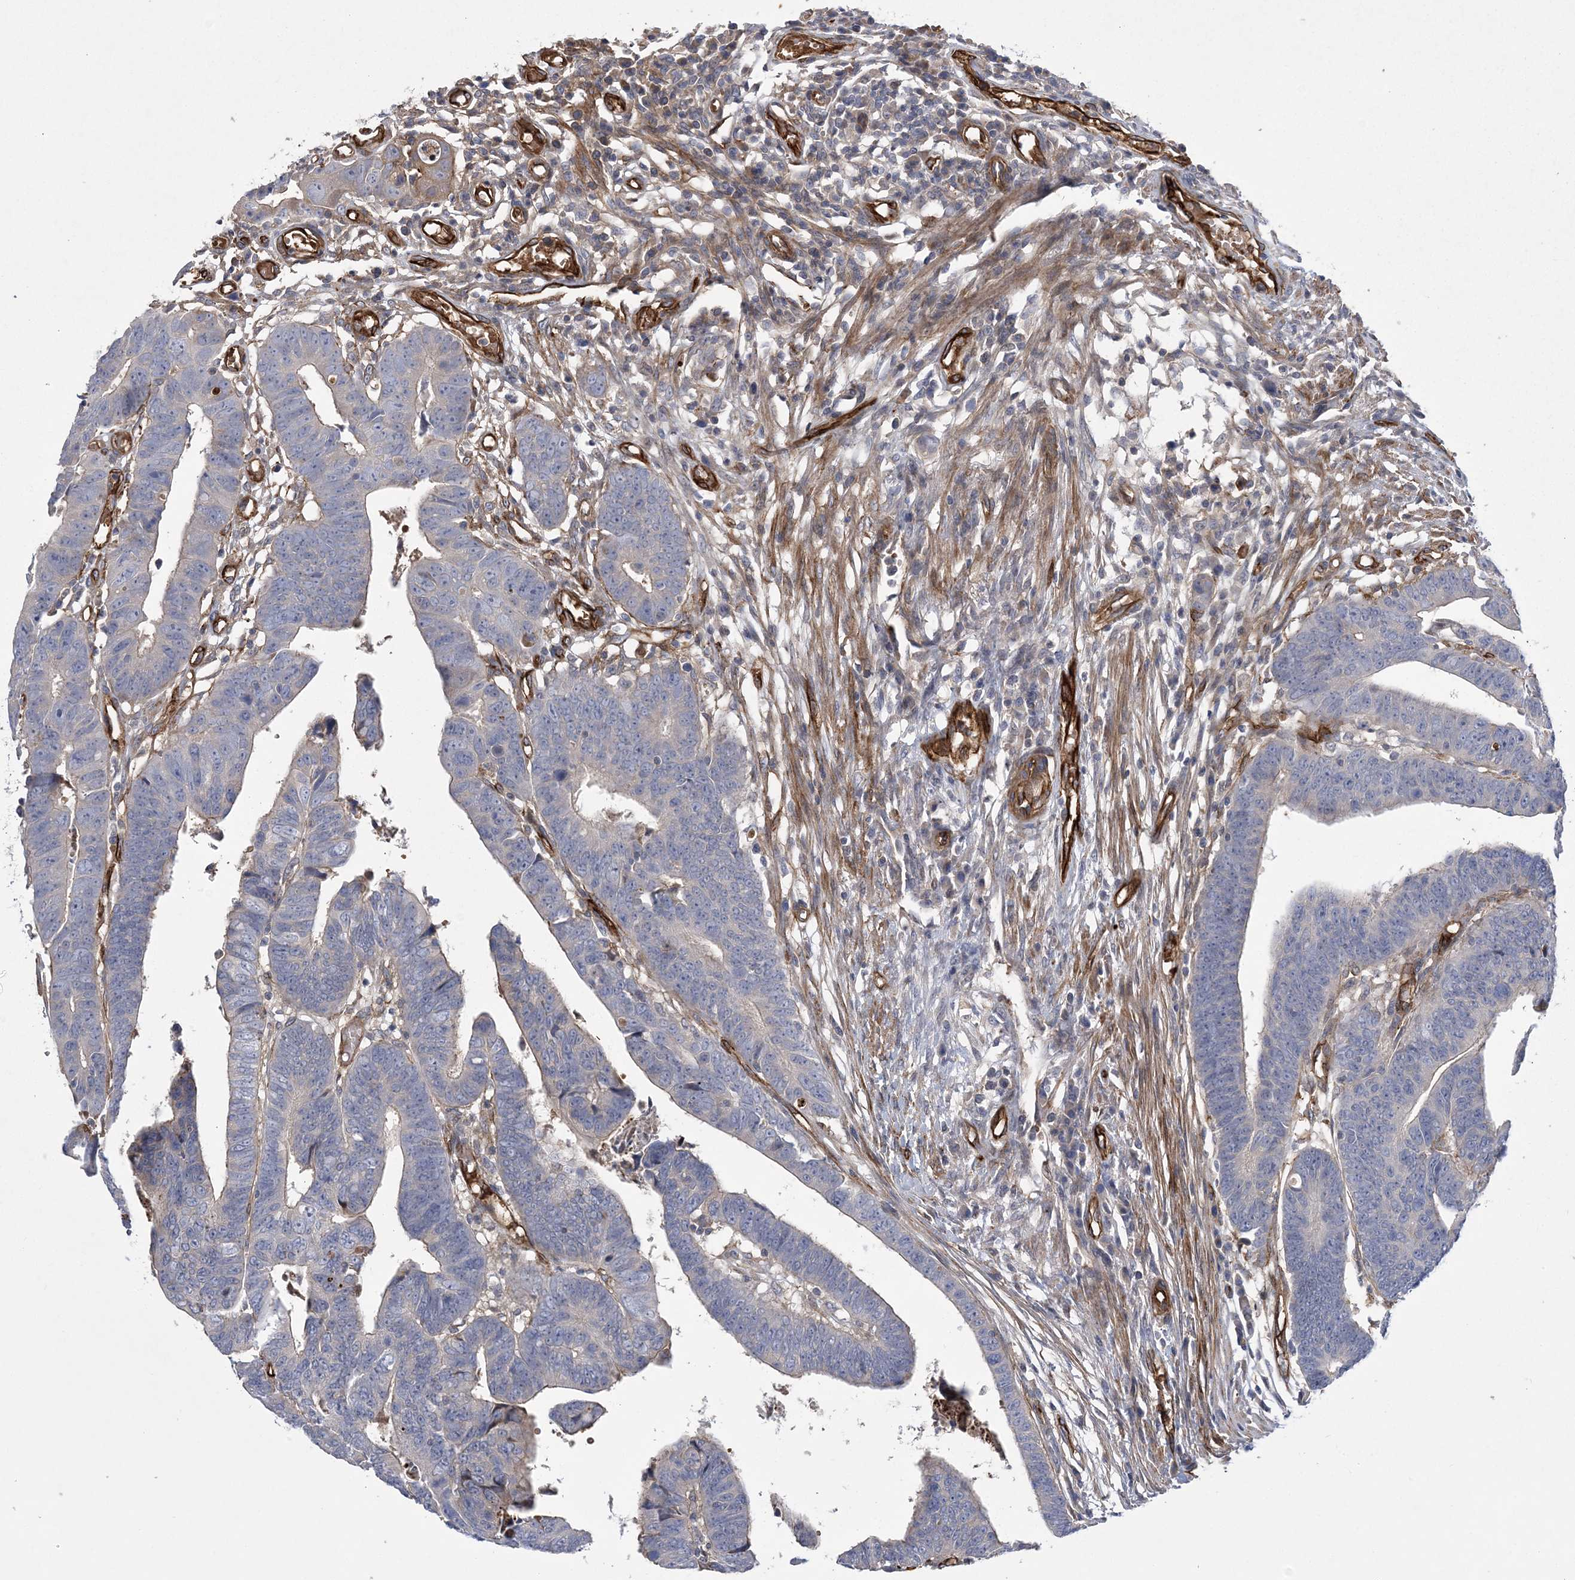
{"staining": {"intensity": "weak", "quantity": "<25%", "location": "cytoplasmic/membranous"}, "tissue": "colorectal cancer", "cell_type": "Tumor cells", "image_type": "cancer", "snomed": [{"axis": "morphology", "description": "Adenocarcinoma, NOS"}, {"axis": "topography", "description": "Rectum"}], "caption": "Immunohistochemistry histopathology image of human adenocarcinoma (colorectal) stained for a protein (brown), which displays no expression in tumor cells.", "gene": "CALN1", "patient": {"sex": "female", "age": 65}}